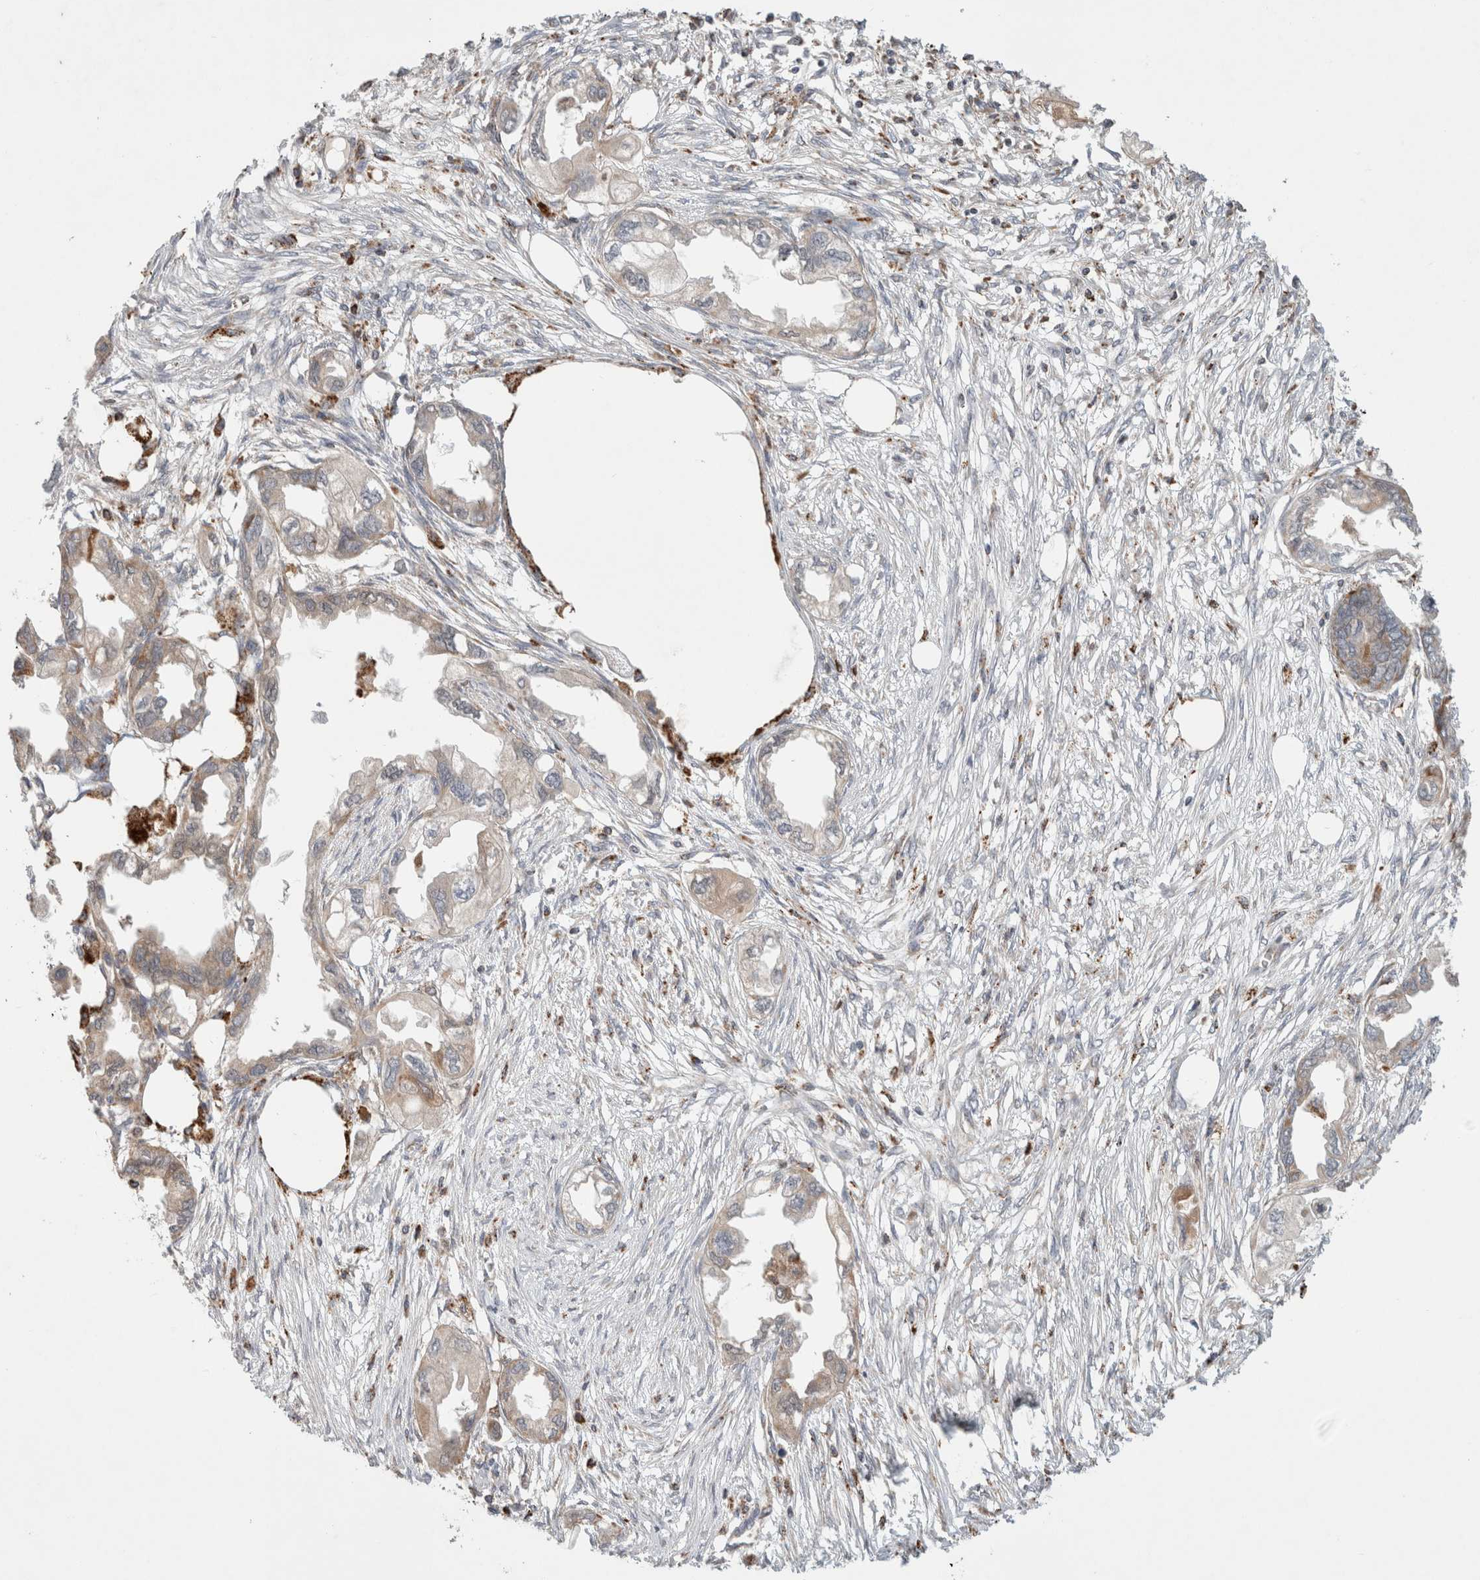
{"staining": {"intensity": "moderate", "quantity": "<25%", "location": "cytoplasmic/membranous"}, "tissue": "endometrial cancer", "cell_type": "Tumor cells", "image_type": "cancer", "snomed": [{"axis": "morphology", "description": "Adenocarcinoma, NOS"}, {"axis": "morphology", "description": "Adenocarcinoma, metastatic, NOS"}, {"axis": "topography", "description": "Adipose tissue"}, {"axis": "topography", "description": "Endometrium"}], "caption": "IHC of endometrial cancer (adenocarcinoma) exhibits low levels of moderate cytoplasmic/membranous expression in approximately <25% of tumor cells.", "gene": "HROB", "patient": {"sex": "female", "age": 67}}